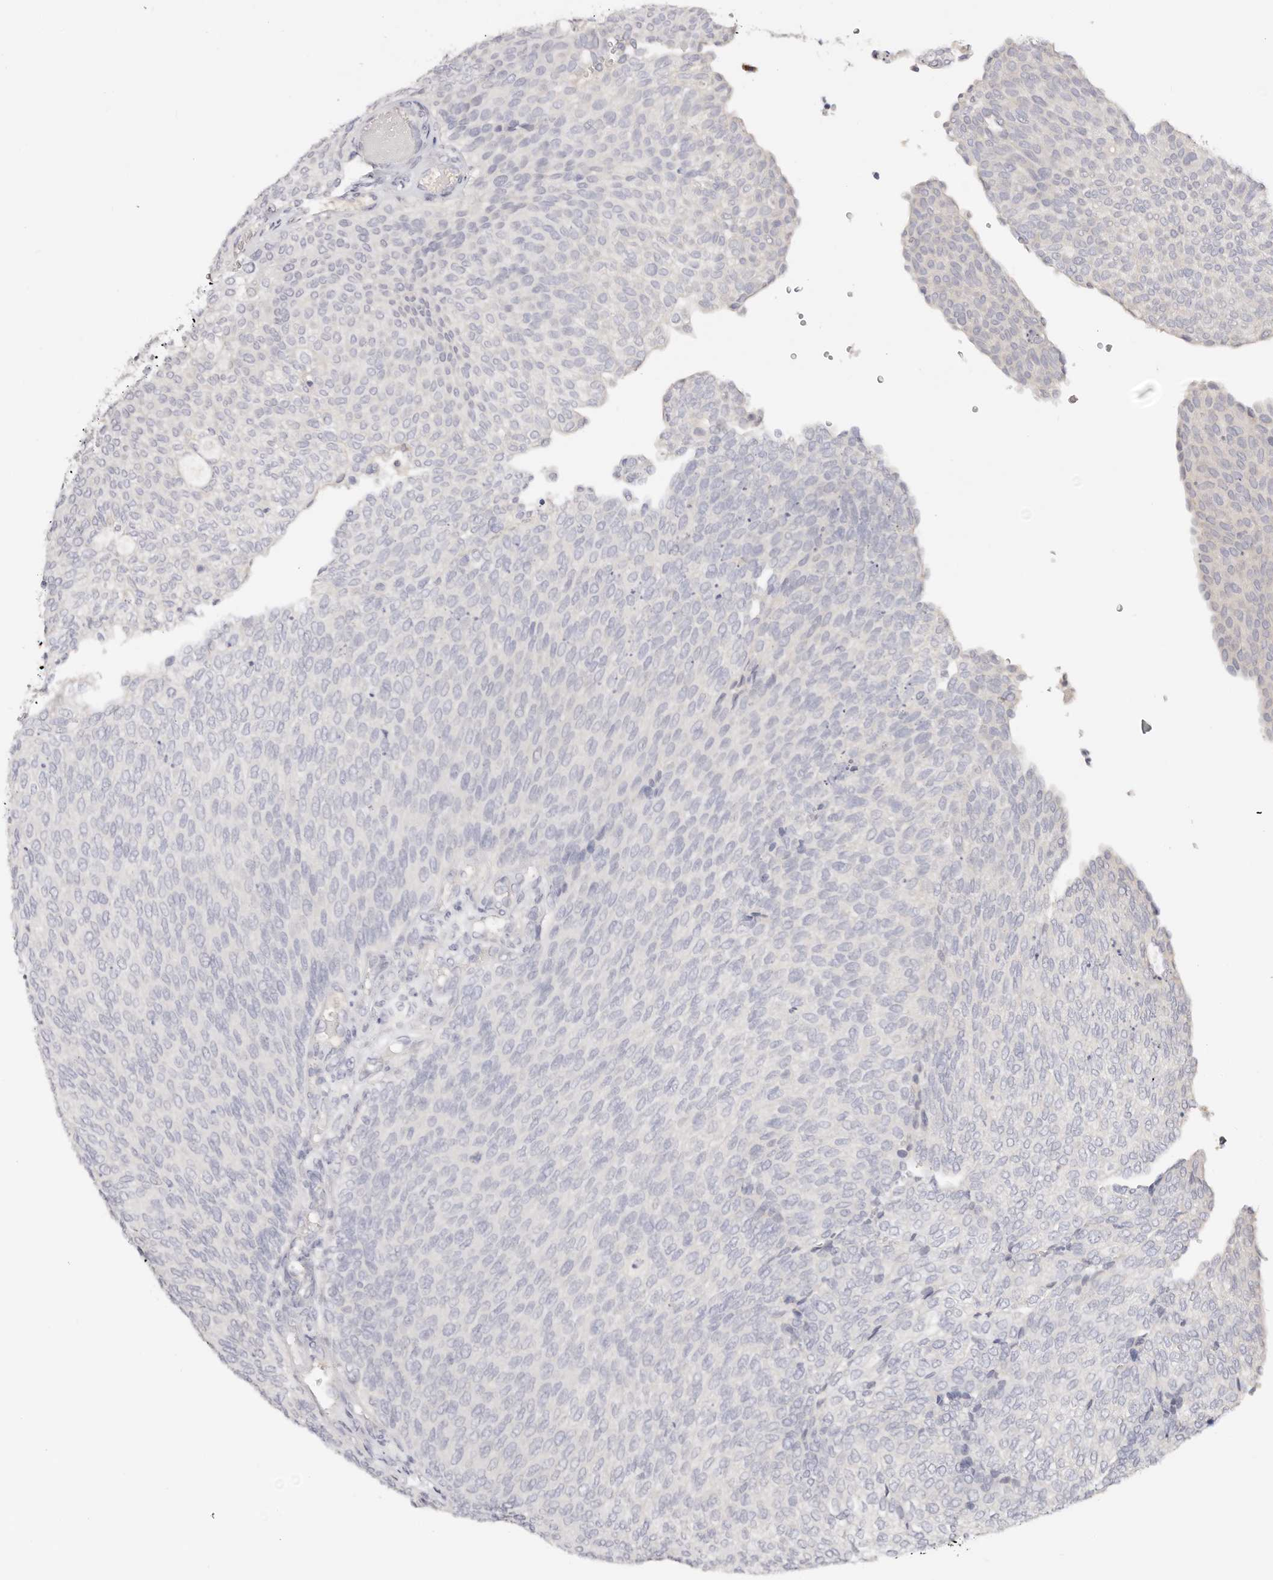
{"staining": {"intensity": "negative", "quantity": "none", "location": "none"}, "tissue": "urothelial cancer", "cell_type": "Tumor cells", "image_type": "cancer", "snomed": [{"axis": "morphology", "description": "Urothelial carcinoma, Low grade"}, {"axis": "topography", "description": "Urinary bladder"}], "caption": "Tumor cells are negative for brown protein staining in urothelial carcinoma (low-grade).", "gene": "DNASE1", "patient": {"sex": "female", "age": 79}}